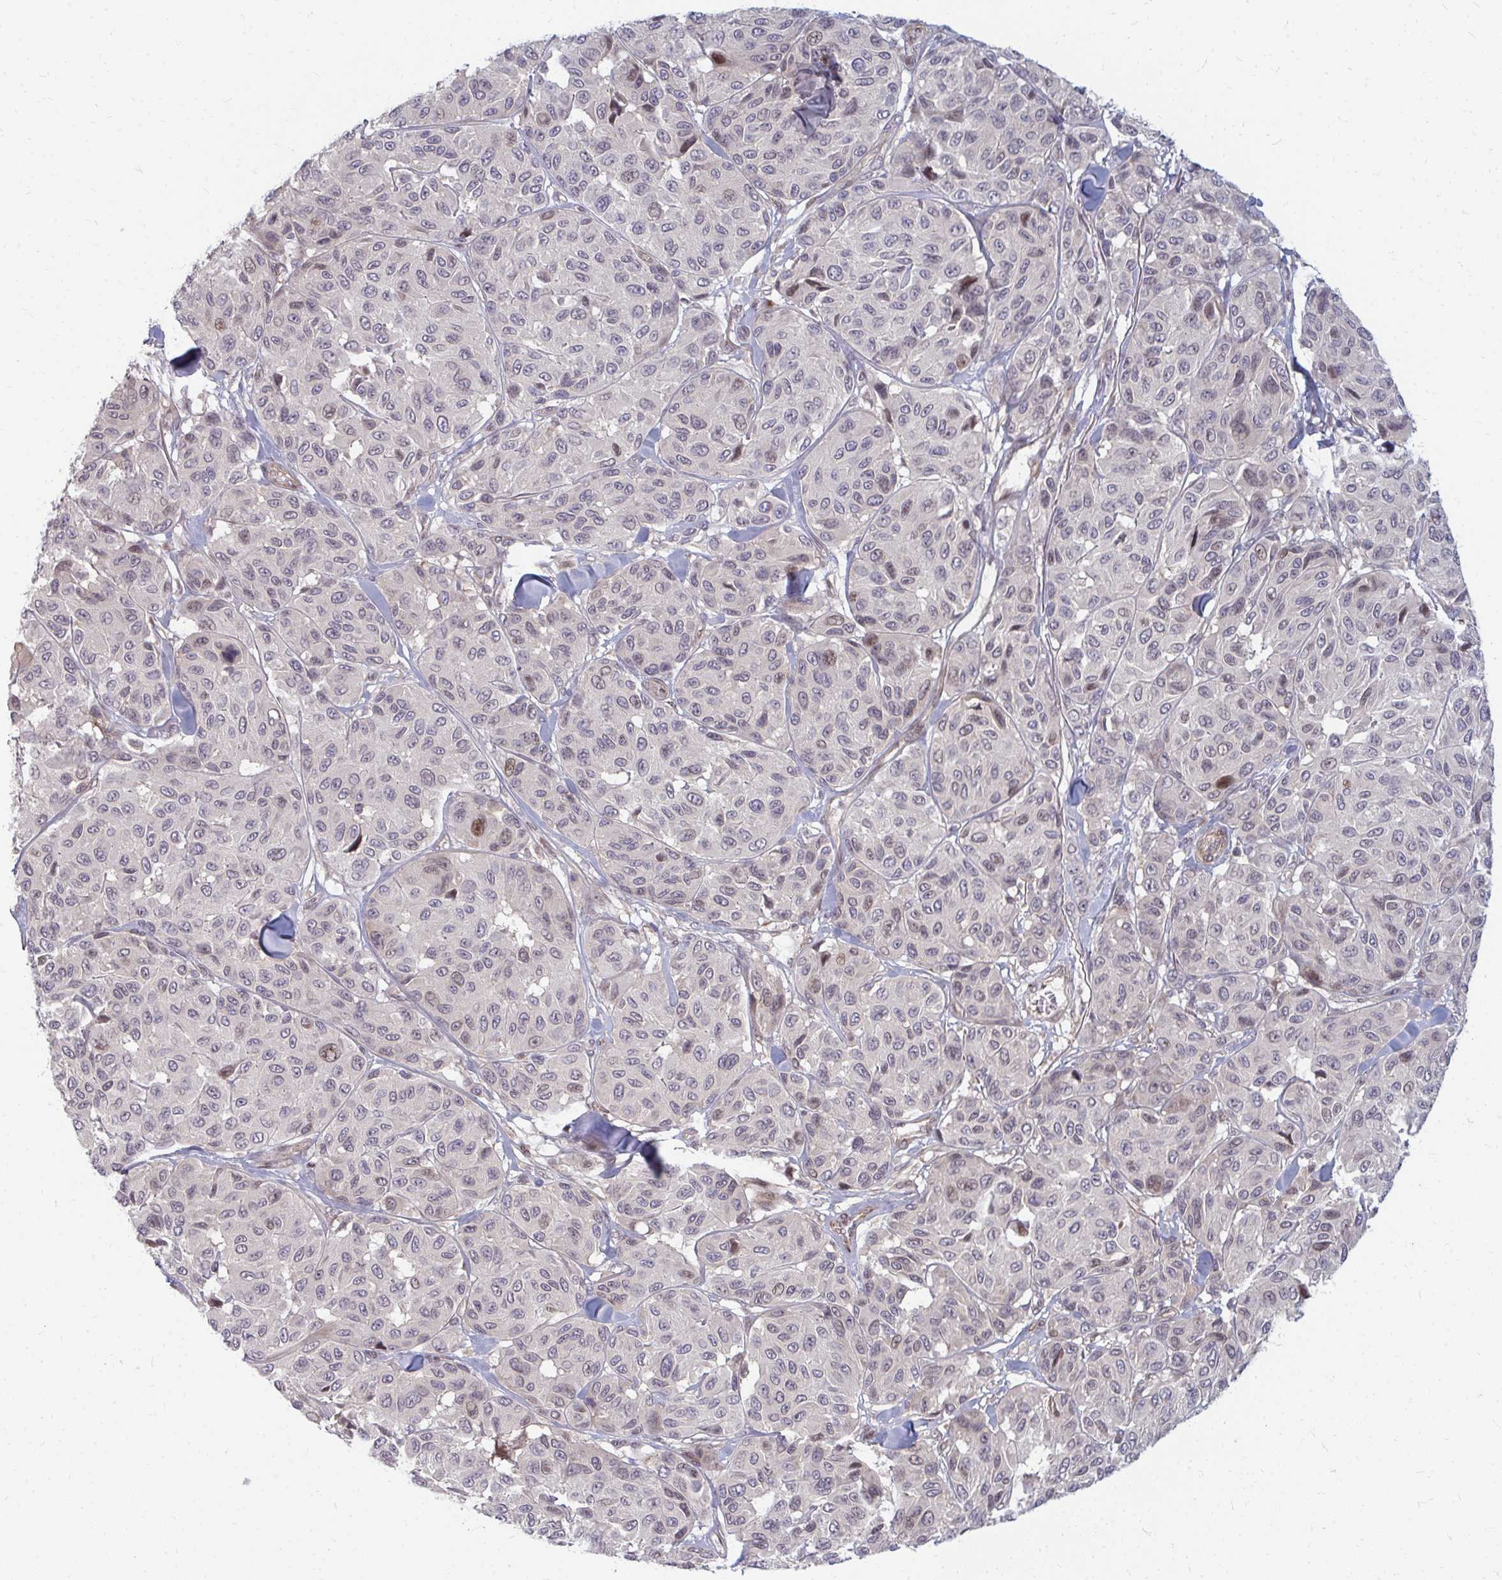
{"staining": {"intensity": "moderate", "quantity": "<25%", "location": "nuclear"}, "tissue": "melanoma", "cell_type": "Tumor cells", "image_type": "cancer", "snomed": [{"axis": "morphology", "description": "Malignant melanoma, NOS"}, {"axis": "topography", "description": "Skin"}], "caption": "A low amount of moderate nuclear expression is present in about <25% of tumor cells in malignant melanoma tissue. (Brightfield microscopy of DAB IHC at high magnification).", "gene": "ZNF285", "patient": {"sex": "female", "age": 66}}